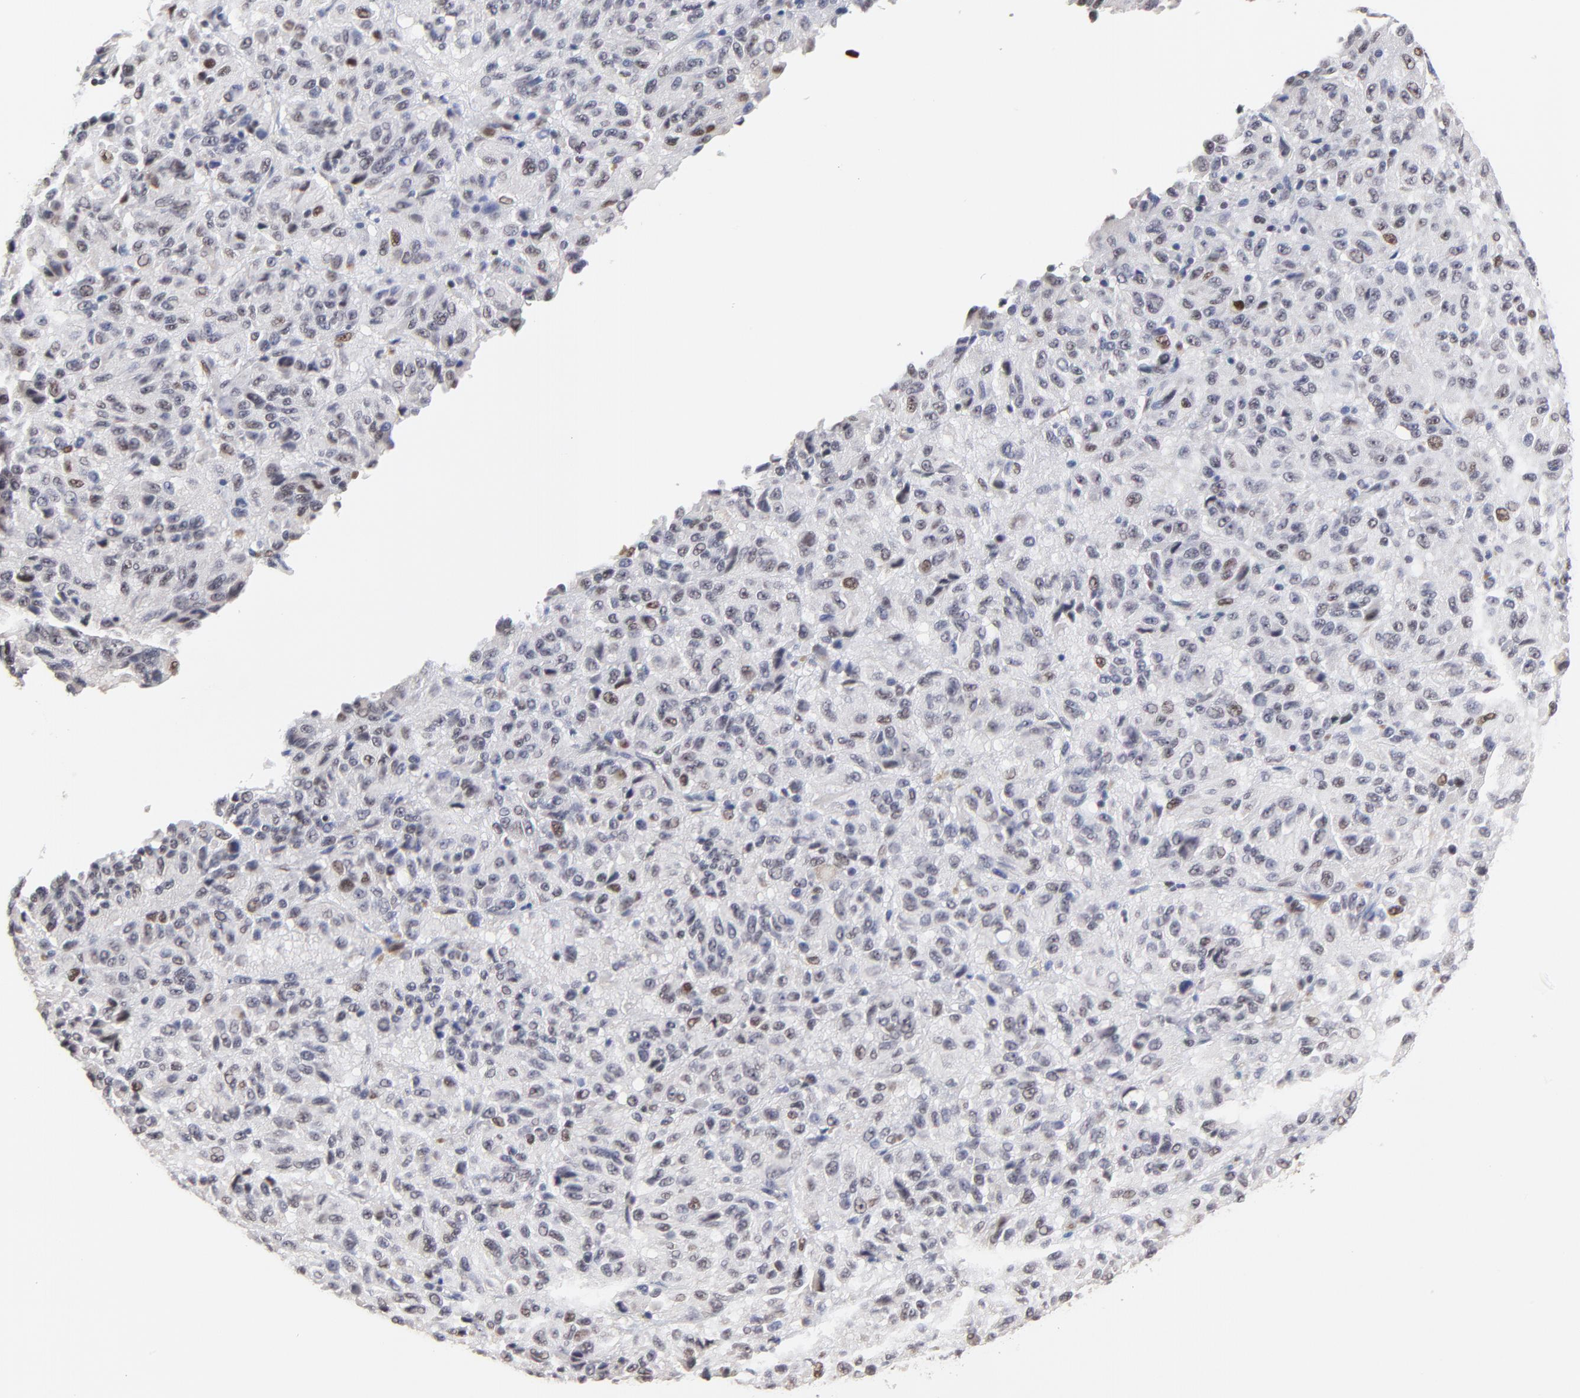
{"staining": {"intensity": "weak", "quantity": "<25%", "location": "nuclear"}, "tissue": "melanoma", "cell_type": "Tumor cells", "image_type": "cancer", "snomed": [{"axis": "morphology", "description": "Malignant melanoma, Metastatic site"}, {"axis": "topography", "description": "Lung"}], "caption": "Image shows no significant protein staining in tumor cells of malignant melanoma (metastatic site).", "gene": "OGFOD1", "patient": {"sex": "male", "age": 64}}